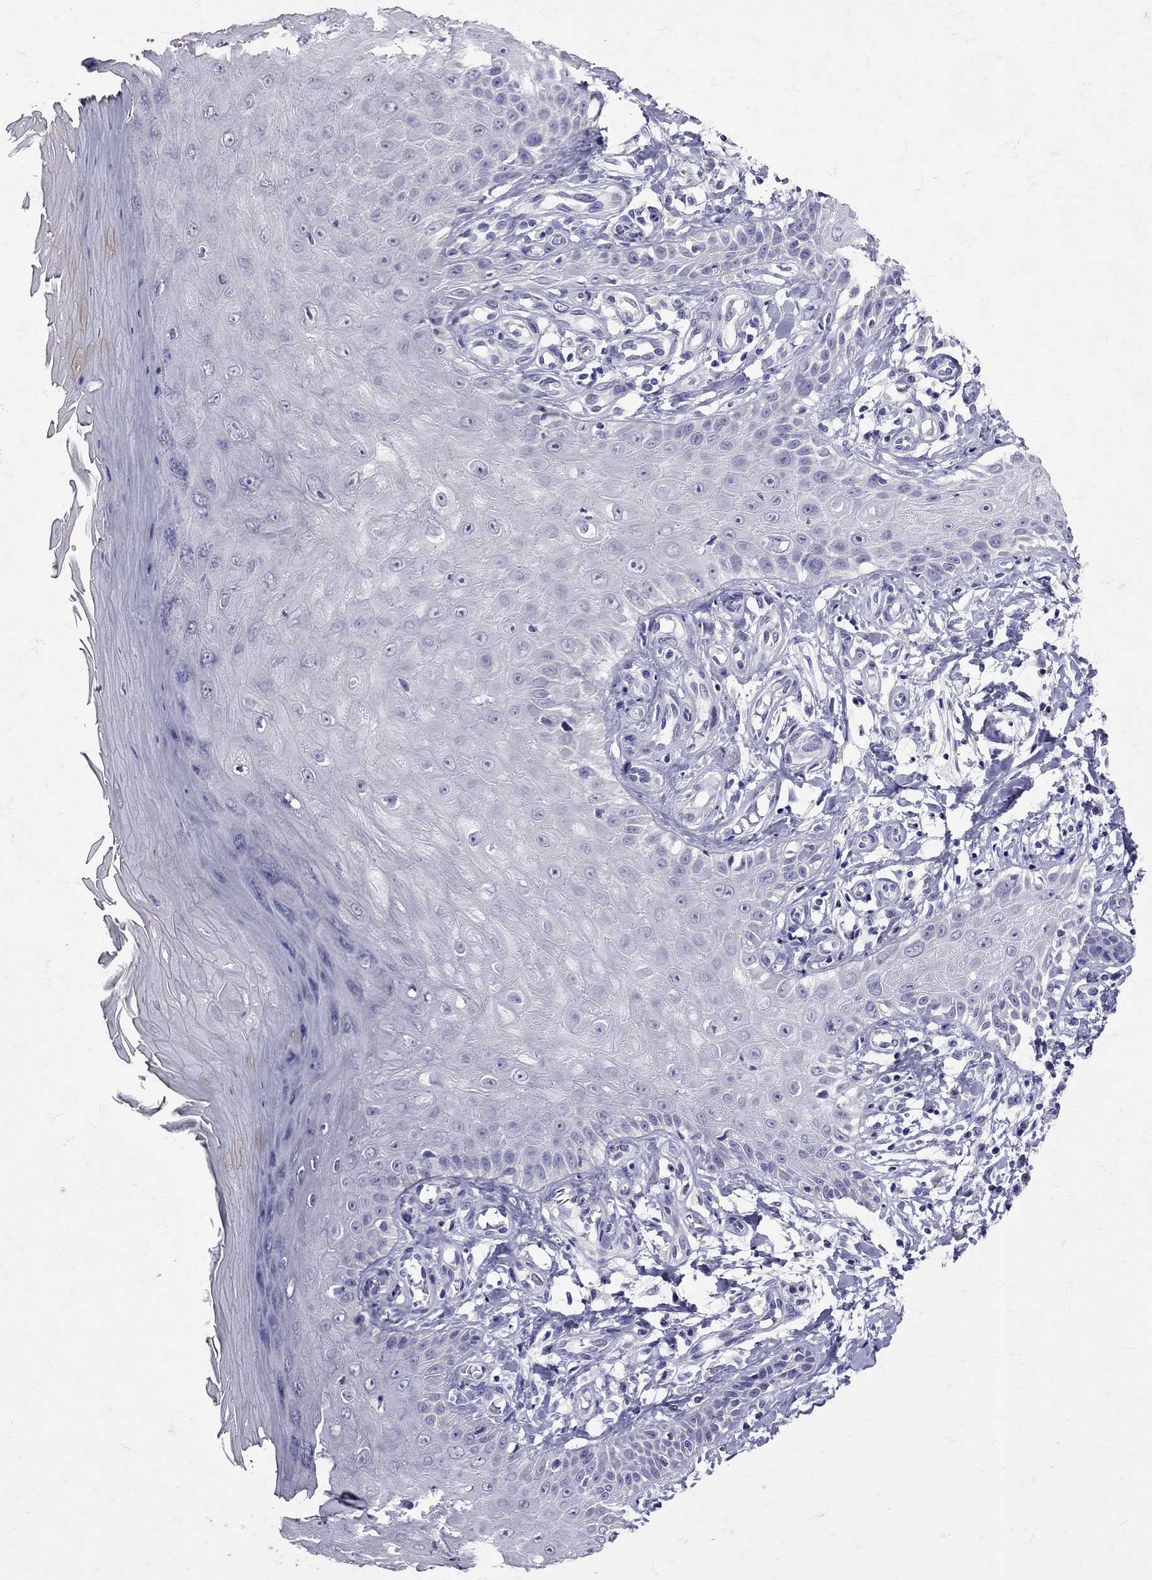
{"staining": {"intensity": "negative", "quantity": "none", "location": "none"}, "tissue": "skin", "cell_type": "Fibroblasts", "image_type": "normal", "snomed": [{"axis": "morphology", "description": "Normal tissue, NOS"}, {"axis": "morphology", "description": "Inflammation, NOS"}, {"axis": "morphology", "description": "Fibrosis, NOS"}, {"axis": "topography", "description": "Skin"}], "caption": "Micrograph shows no significant protein positivity in fibroblasts of unremarkable skin. (Immunohistochemistry, brightfield microscopy, high magnification).", "gene": "SST", "patient": {"sex": "male", "age": 71}}